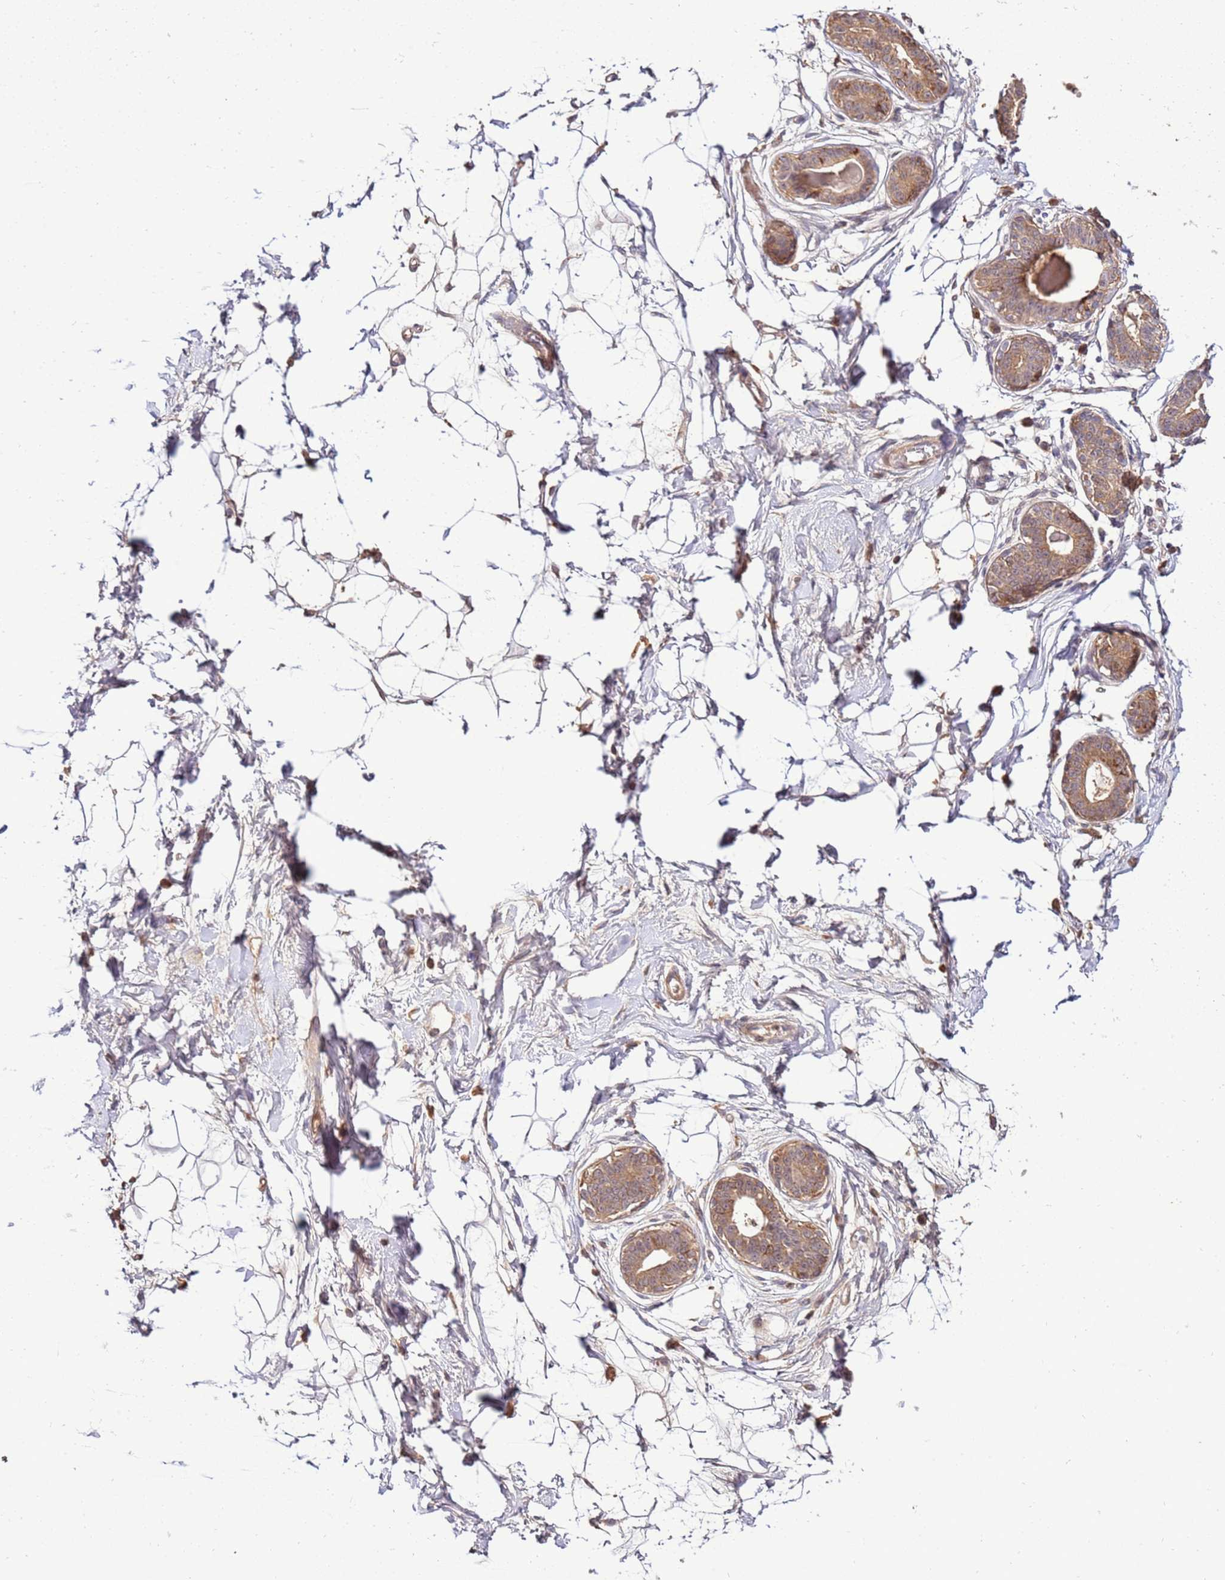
{"staining": {"intensity": "weak", "quantity": "<25%", "location": "cytoplasmic/membranous"}, "tissue": "breast", "cell_type": "Adipocytes", "image_type": "normal", "snomed": [{"axis": "morphology", "description": "Normal tissue, NOS"}, {"axis": "topography", "description": "Breast"}], "caption": "Protein analysis of unremarkable breast shows no significant staining in adipocytes.", "gene": "ZNF624", "patient": {"sex": "female", "age": 45}}